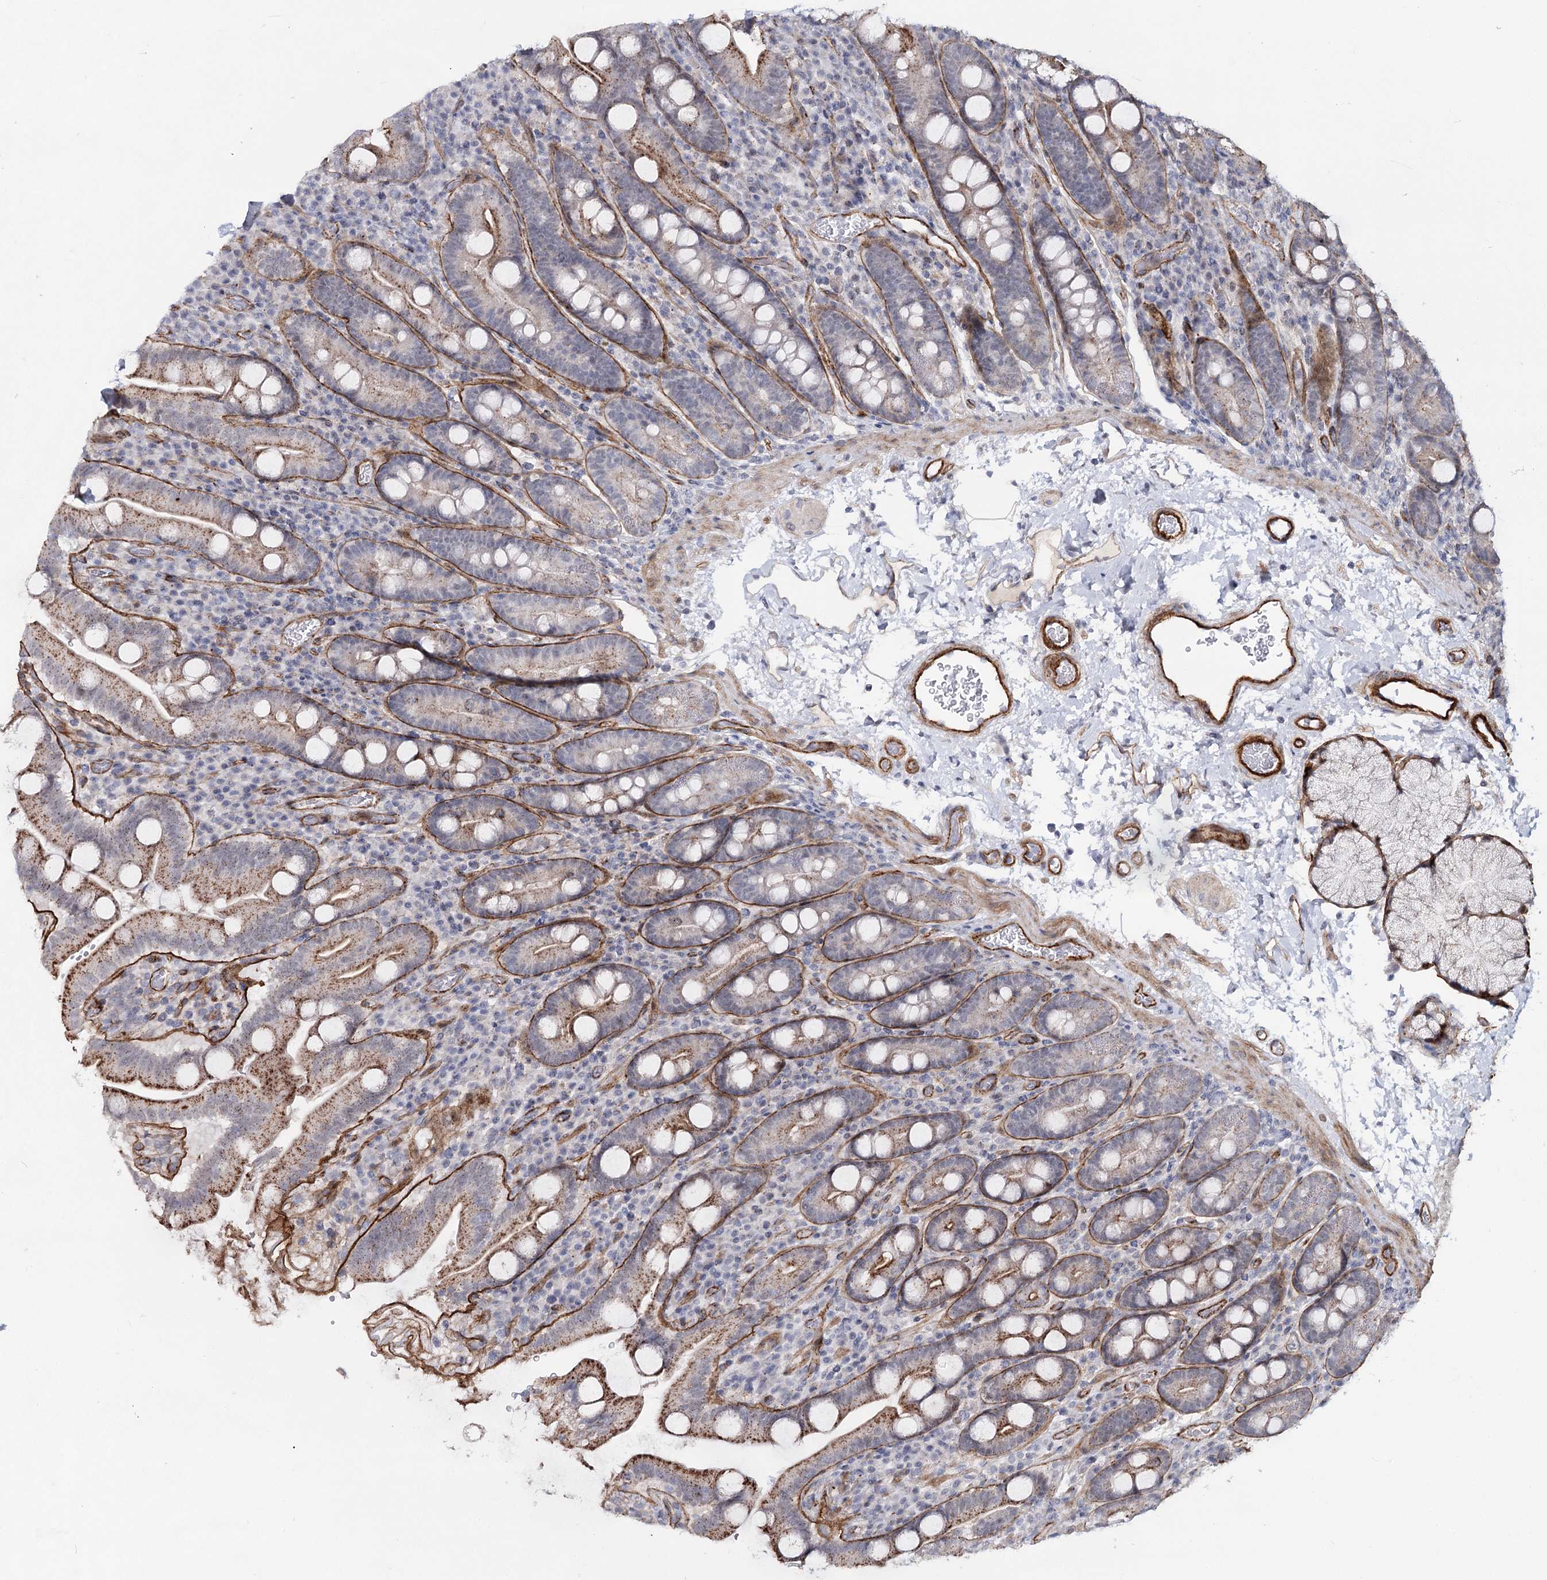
{"staining": {"intensity": "moderate", "quantity": "25%-75%", "location": "cytoplasmic/membranous"}, "tissue": "duodenum", "cell_type": "Glandular cells", "image_type": "normal", "snomed": [{"axis": "morphology", "description": "Normal tissue, NOS"}, {"axis": "topography", "description": "Duodenum"}], "caption": "Unremarkable duodenum demonstrates moderate cytoplasmic/membranous positivity in approximately 25%-75% of glandular cells, visualized by immunohistochemistry.", "gene": "ATL2", "patient": {"sex": "male", "age": 35}}